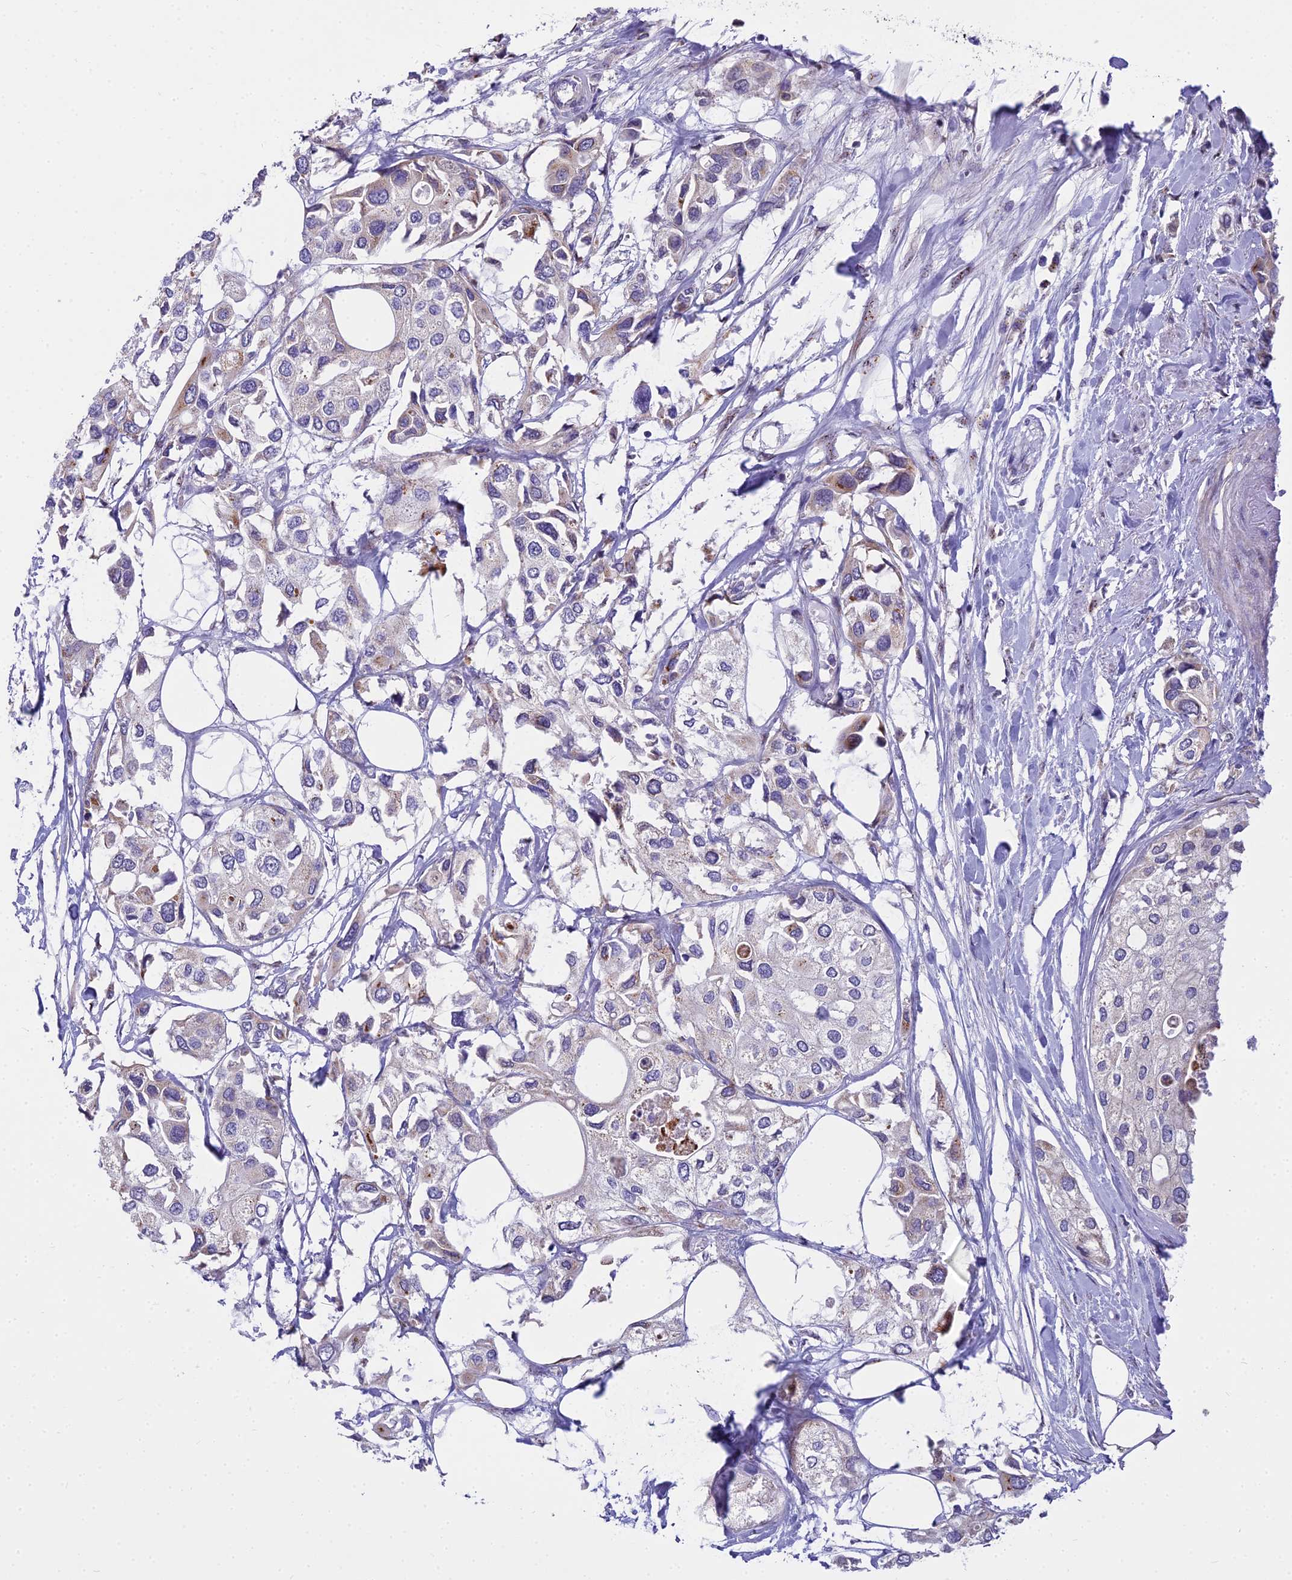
{"staining": {"intensity": "moderate", "quantity": "<25%", "location": "cytoplasmic/membranous"}, "tissue": "urothelial cancer", "cell_type": "Tumor cells", "image_type": "cancer", "snomed": [{"axis": "morphology", "description": "Urothelial carcinoma, High grade"}, {"axis": "topography", "description": "Urinary bladder"}], "caption": "Urothelial cancer stained with a brown dye demonstrates moderate cytoplasmic/membranous positive staining in approximately <25% of tumor cells.", "gene": "WDPCP", "patient": {"sex": "male", "age": 64}}